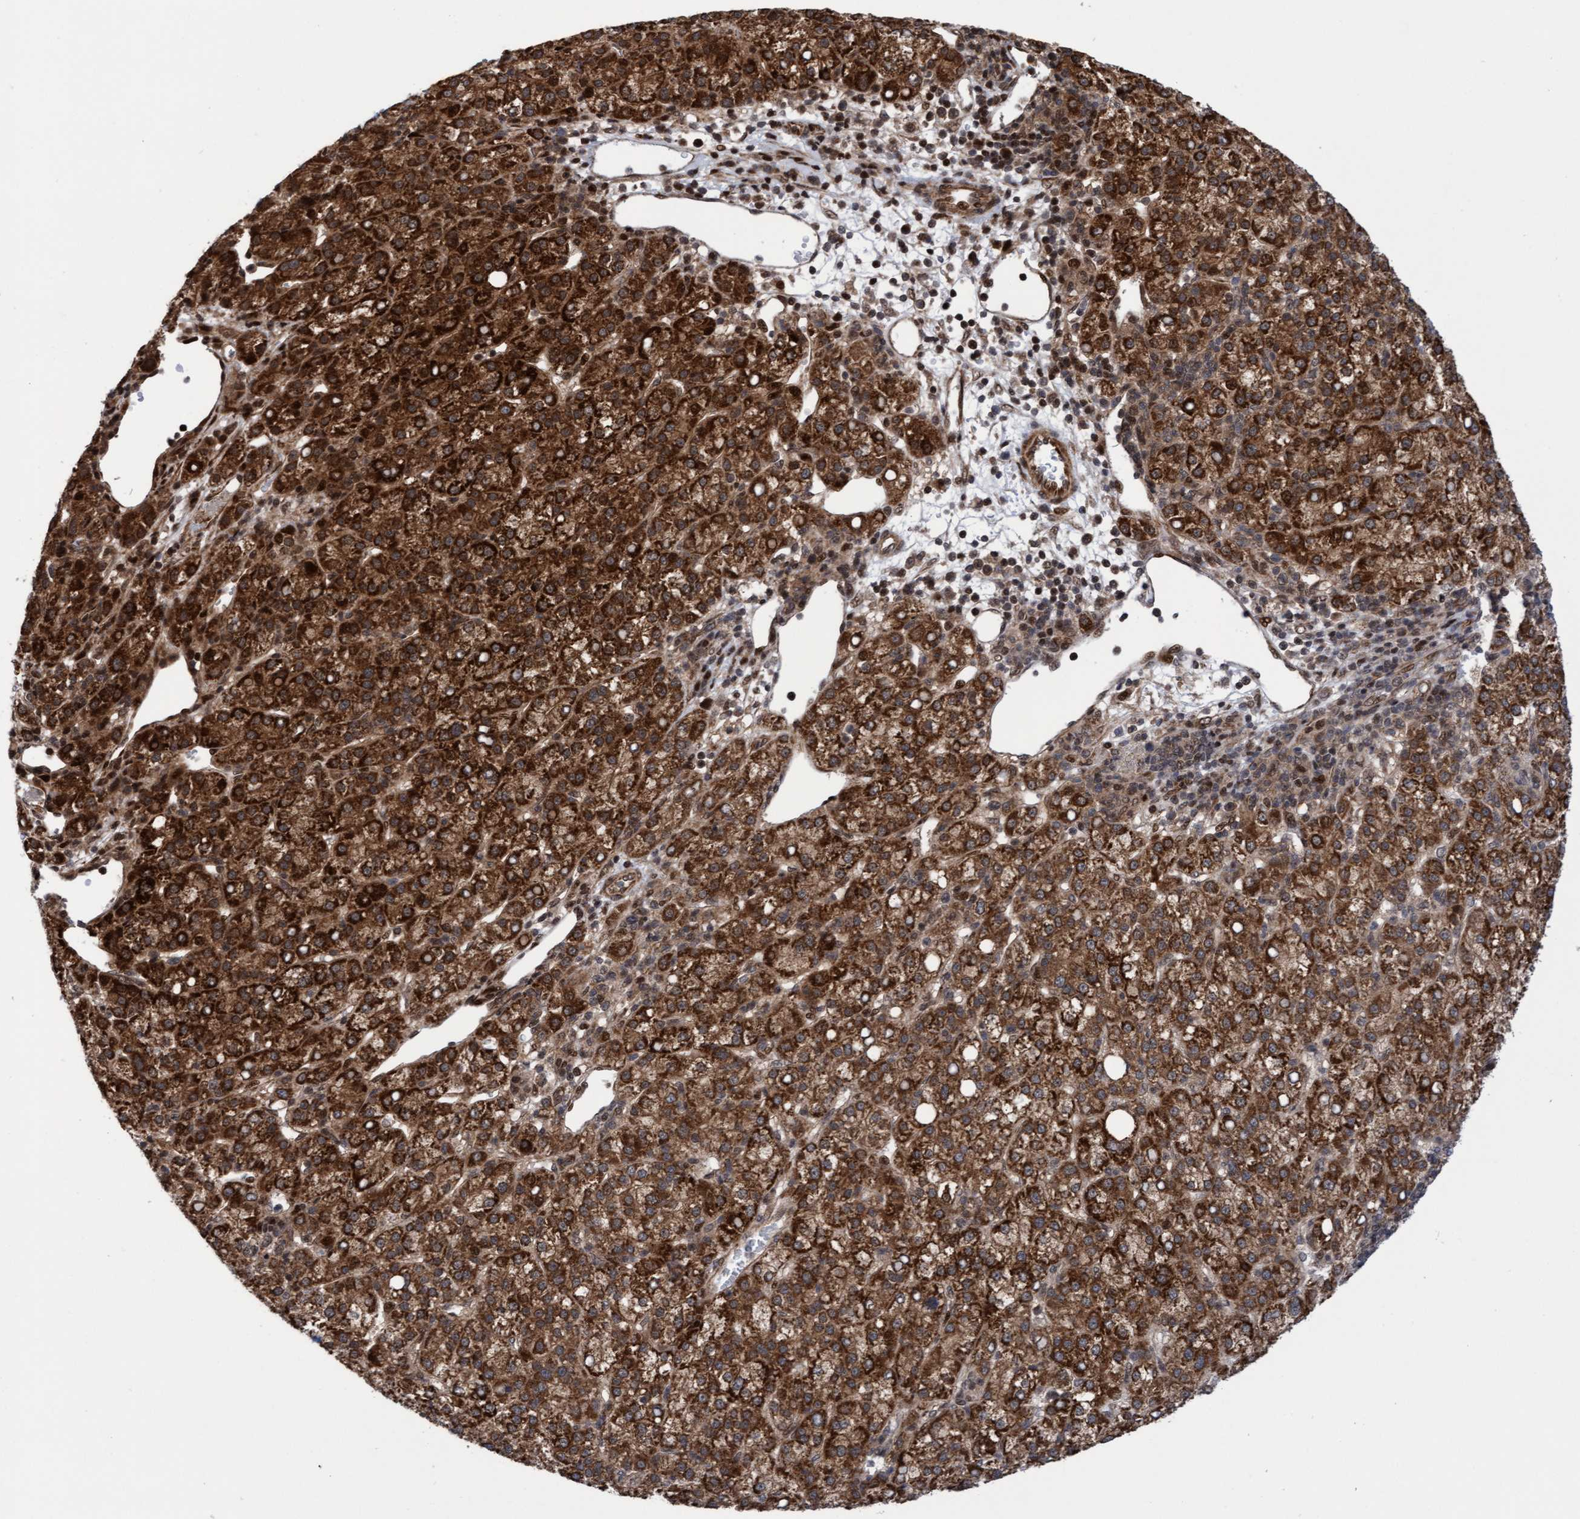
{"staining": {"intensity": "strong", "quantity": ">75%", "location": "cytoplasmic/membranous"}, "tissue": "liver cancer", "cell_type": "Tumor cells", "image_type": "cancer", "snomed": [{"axis": "morphology", "description": "Carcinoma, Hepatocellular, NOS"}, {"axis": "topography", "description": "Liver"}], "caption": "About >75% of tumor cells in liver hepatocellular carcinoma exhibit strong cytoplasmic/membranous protein staining as visualized by brown immunohistochemical staining.", "gene": "ITFG1", "patient": {"sex": "female", "age": 58}}